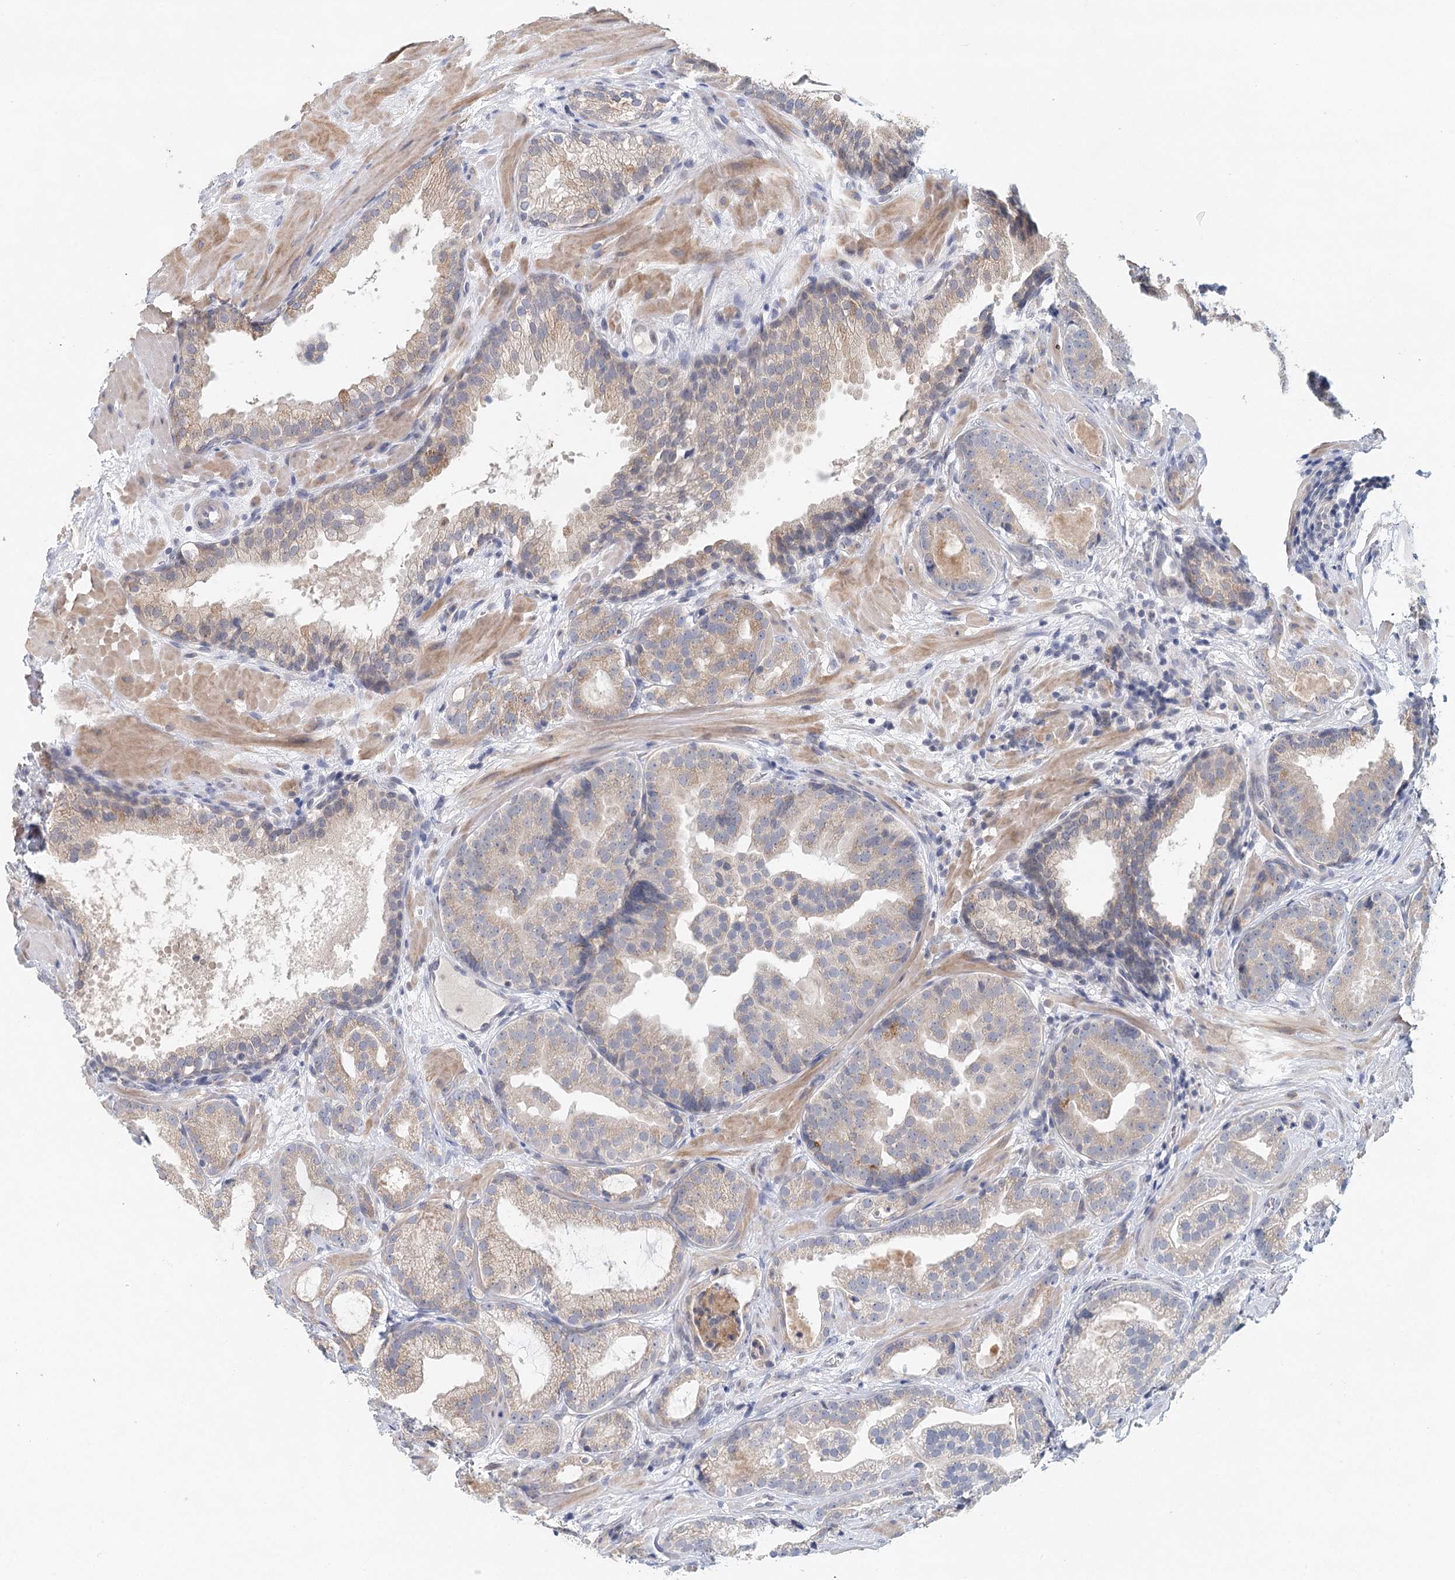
{"staining": {"intensity": "weak", "quantity": ">75%", "location": "cytoplasmic/membranous"}, "tissue": "prostate cancer", "cell_type": "Tumor cells", "image_type": "cancer", "snomed": [{"axis": "morphology", "description": "Adenocarcinoma, High grade"}, {"axis": "topography", "description": "Prostate"}], "caption": "Immunohistochemistry histopathology image of prostate cancer stained for a protein (brown), which reveals low levels of weak cytoplasmic/membranous expression in about >75% of tumor cells.", "gene": "BLTP1", "patient": {"sex": "male", "age": 60}}